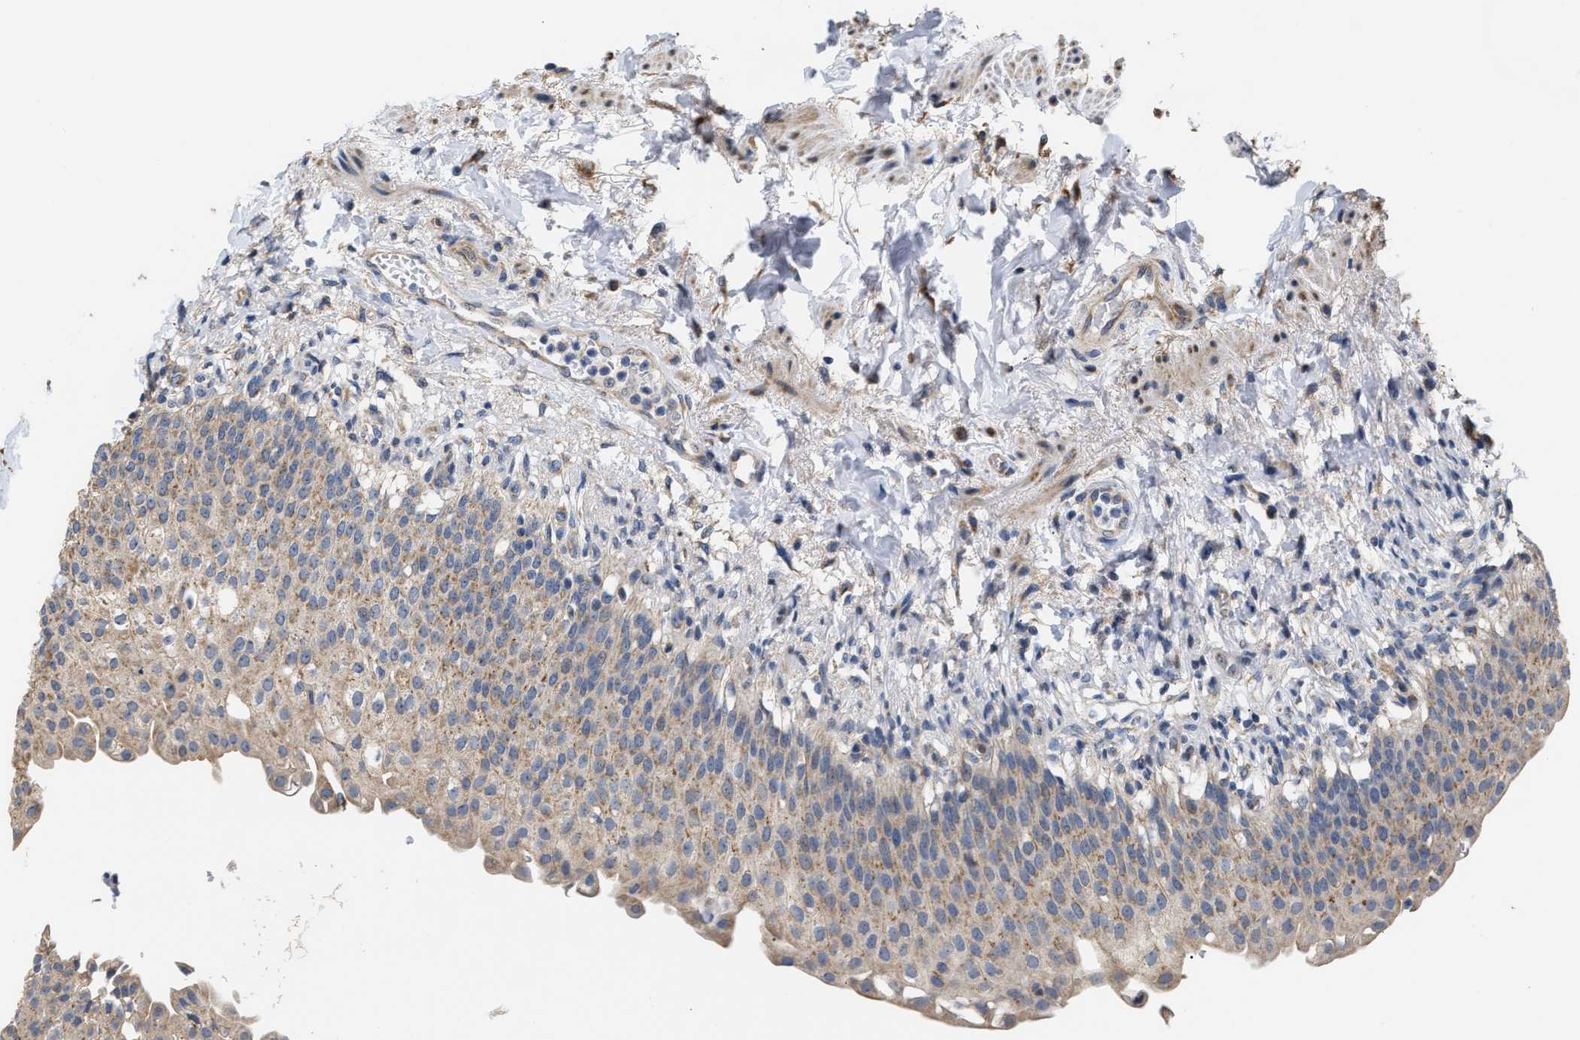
{"staining": {"intensity": "weak", "quantity": "25%-75%", "location": "cytoplasmic/membranous"}, "tissue": "urinary bladder", "cell_type": "Urothelial cells", "image_type": "normal", "snomed": [{"axis": "morphology", "description": "Normal tissue, NOS"}, {"axis": "topography", "description": "Urinary bladder"}], "caption": "Immunohistochemistry (IHC) photomicrograph of normal urinary bladder: urinary bladder stained using immunohistochemistry (IHC) displays low levels of weak protein expression localized specifically in the cytoplasmic/membranous of urothelial cells, appearing as a cytoplasmic/membranous brown color.", "gene": "TMEM168", "patient": {"sex": "female", "age": 60}}